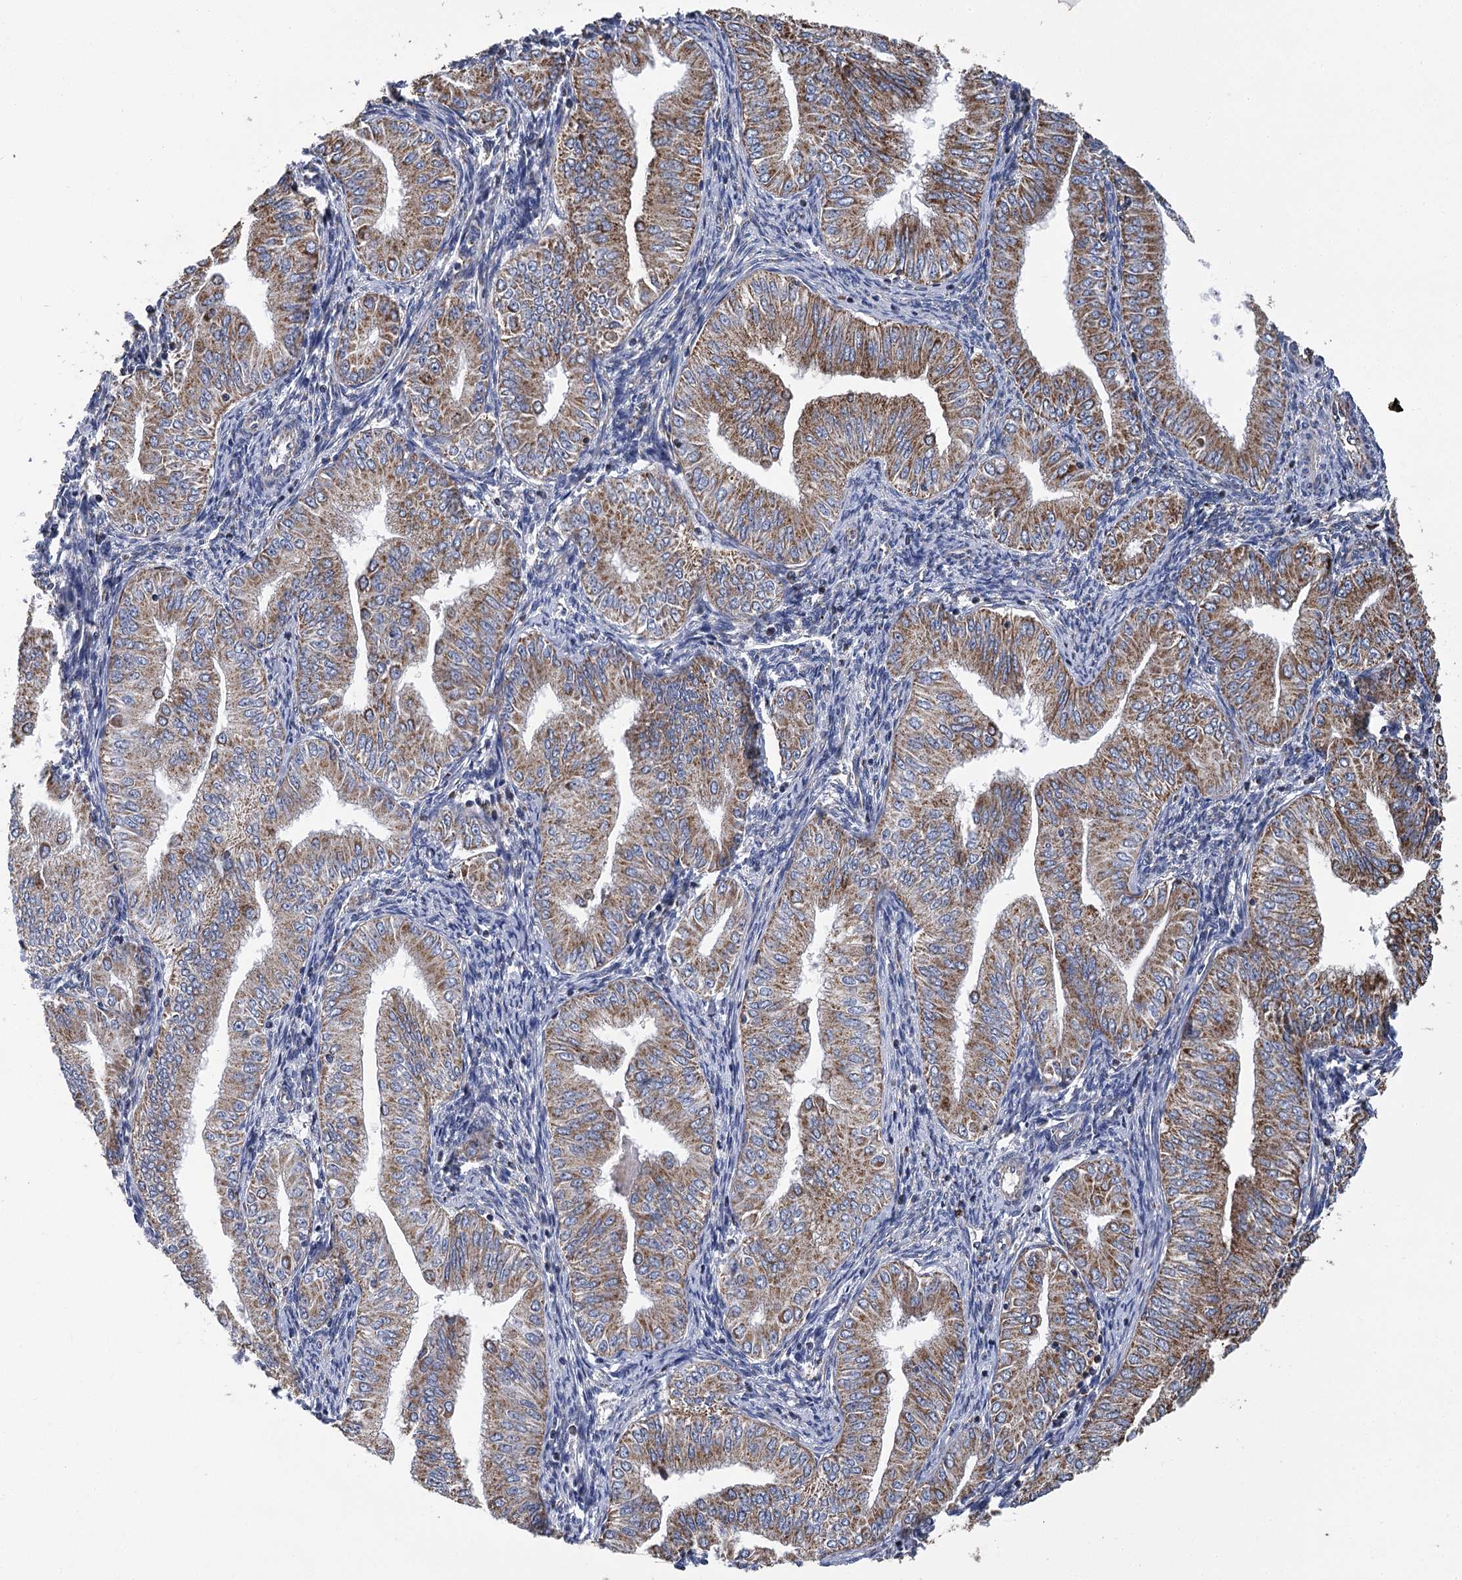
{"staining": {"intensity": "moderate", "quantity": ">75%", "location": "cytoplasmic/membranous"}, "tissue": "endometrial cancer", "cell_type": "Tumor cells", "image_type": "cancer", "snomed": [{"axis": "morphology", "description": "Normal tissue, NOS"}, {"axis": "morphology", "description": "Adenocarcinoma, NOS"}, {"axis": "topography", "description": "Endometrium"}], "caption": "Adenocarcinoma (endometrial) stained with a brown dye reveals moderate cytoplasmic/membranous positive positivity in approximately >75% of tumor cells.", "gene": "CCDC73", "patient": {"sex": "female", "age": 53}}